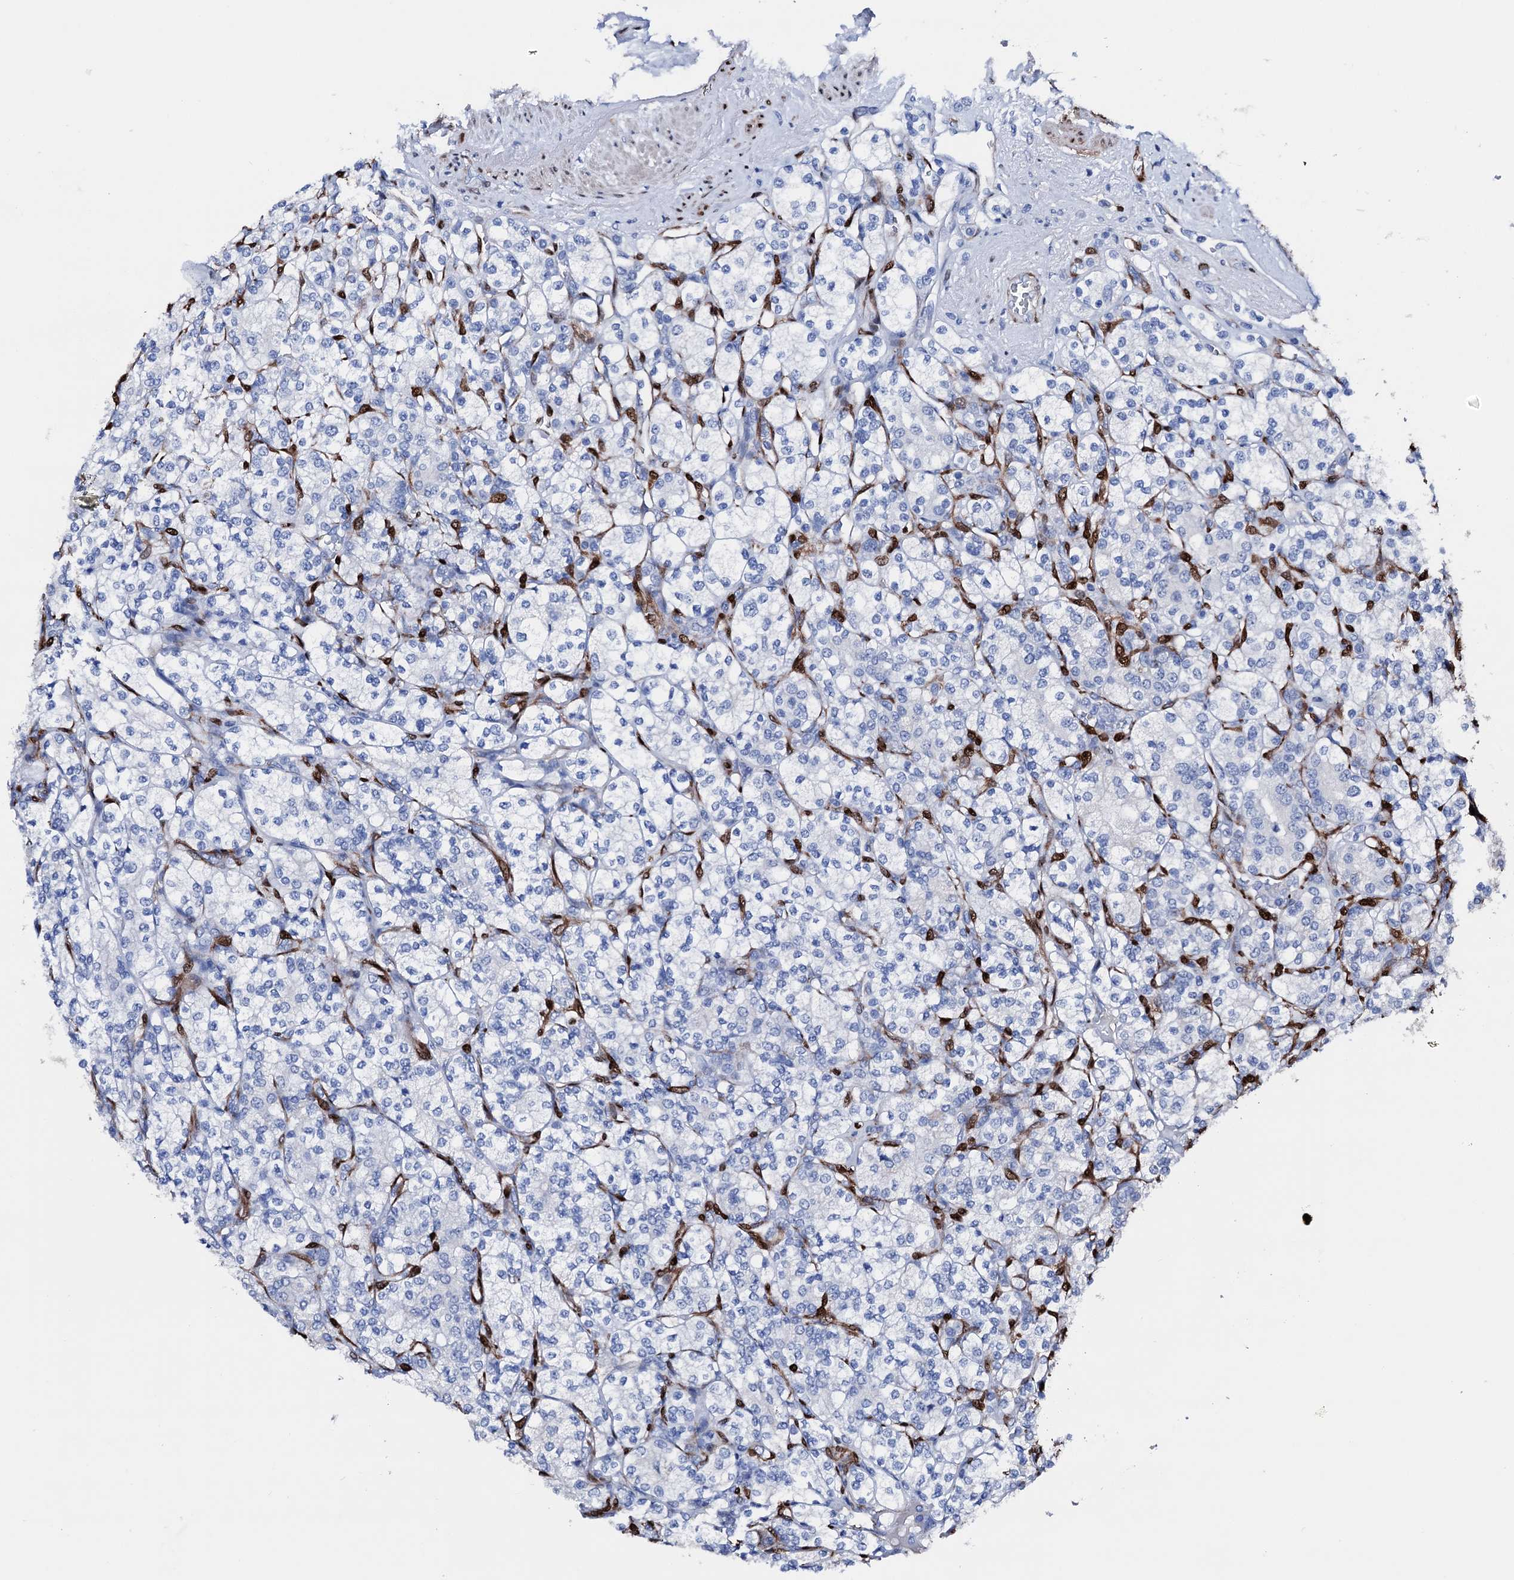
{"staining": {"intensity": "negative", "quantity": "none", "location": "none"}, "tissue": "renal cancer", "cell_type": "Tumor cells", "image_type": "cancer", "snomed": [{"axis": "morphology", "description": "Adenocarcinoma, NOS"}, {"axis": "topography", "description": "Kidney"}], "caption": "This is an IHC photomicrograph of renal adenocarcinoma. There is no expression in tumor cells.", "gene": "NRIP2", "patient": {"sex": "male", "age": 77}}